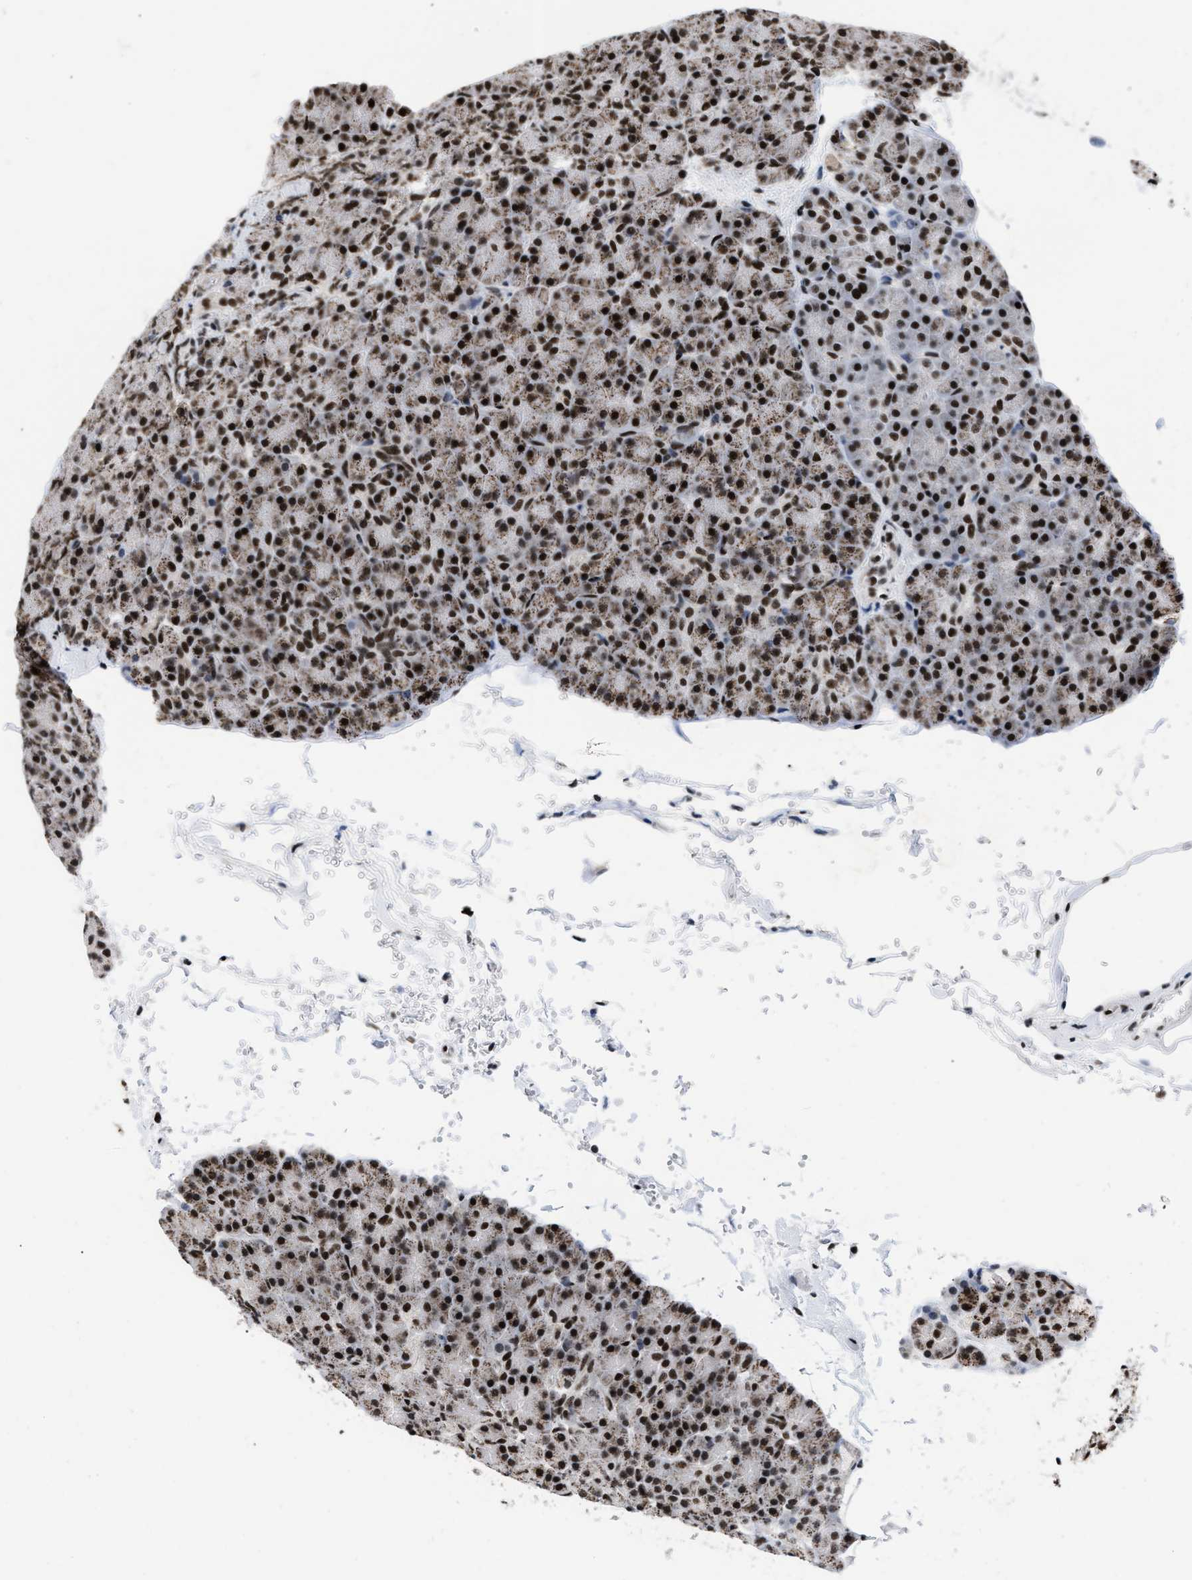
{"staining": {"intensity": "strong", "quantity": ">75%", "location": "nuclear"}, "tissue": "pancreas", "cell_type": "Exocrine glandular cells", "image_type": "normal", "snomed": [{"axis": "morphology", "description": "Normal tissue, NOS"}, {"axis": "topography", "description": "Pancreas"}], "caption": "DAB (3,3'-diaminobenzidine) immunohistochemical staining of unremarkable pancreas shows strong nuclear protein staining in about >75% of exocrine glandular cells. The staining was performed using DAB to visualize the protein expression in brown, while the nuclei were stained in blue with hematoxylin (Magnification: 20x).", "gene": "CREB1", "patient": {"sex": "female", "age": 43}}